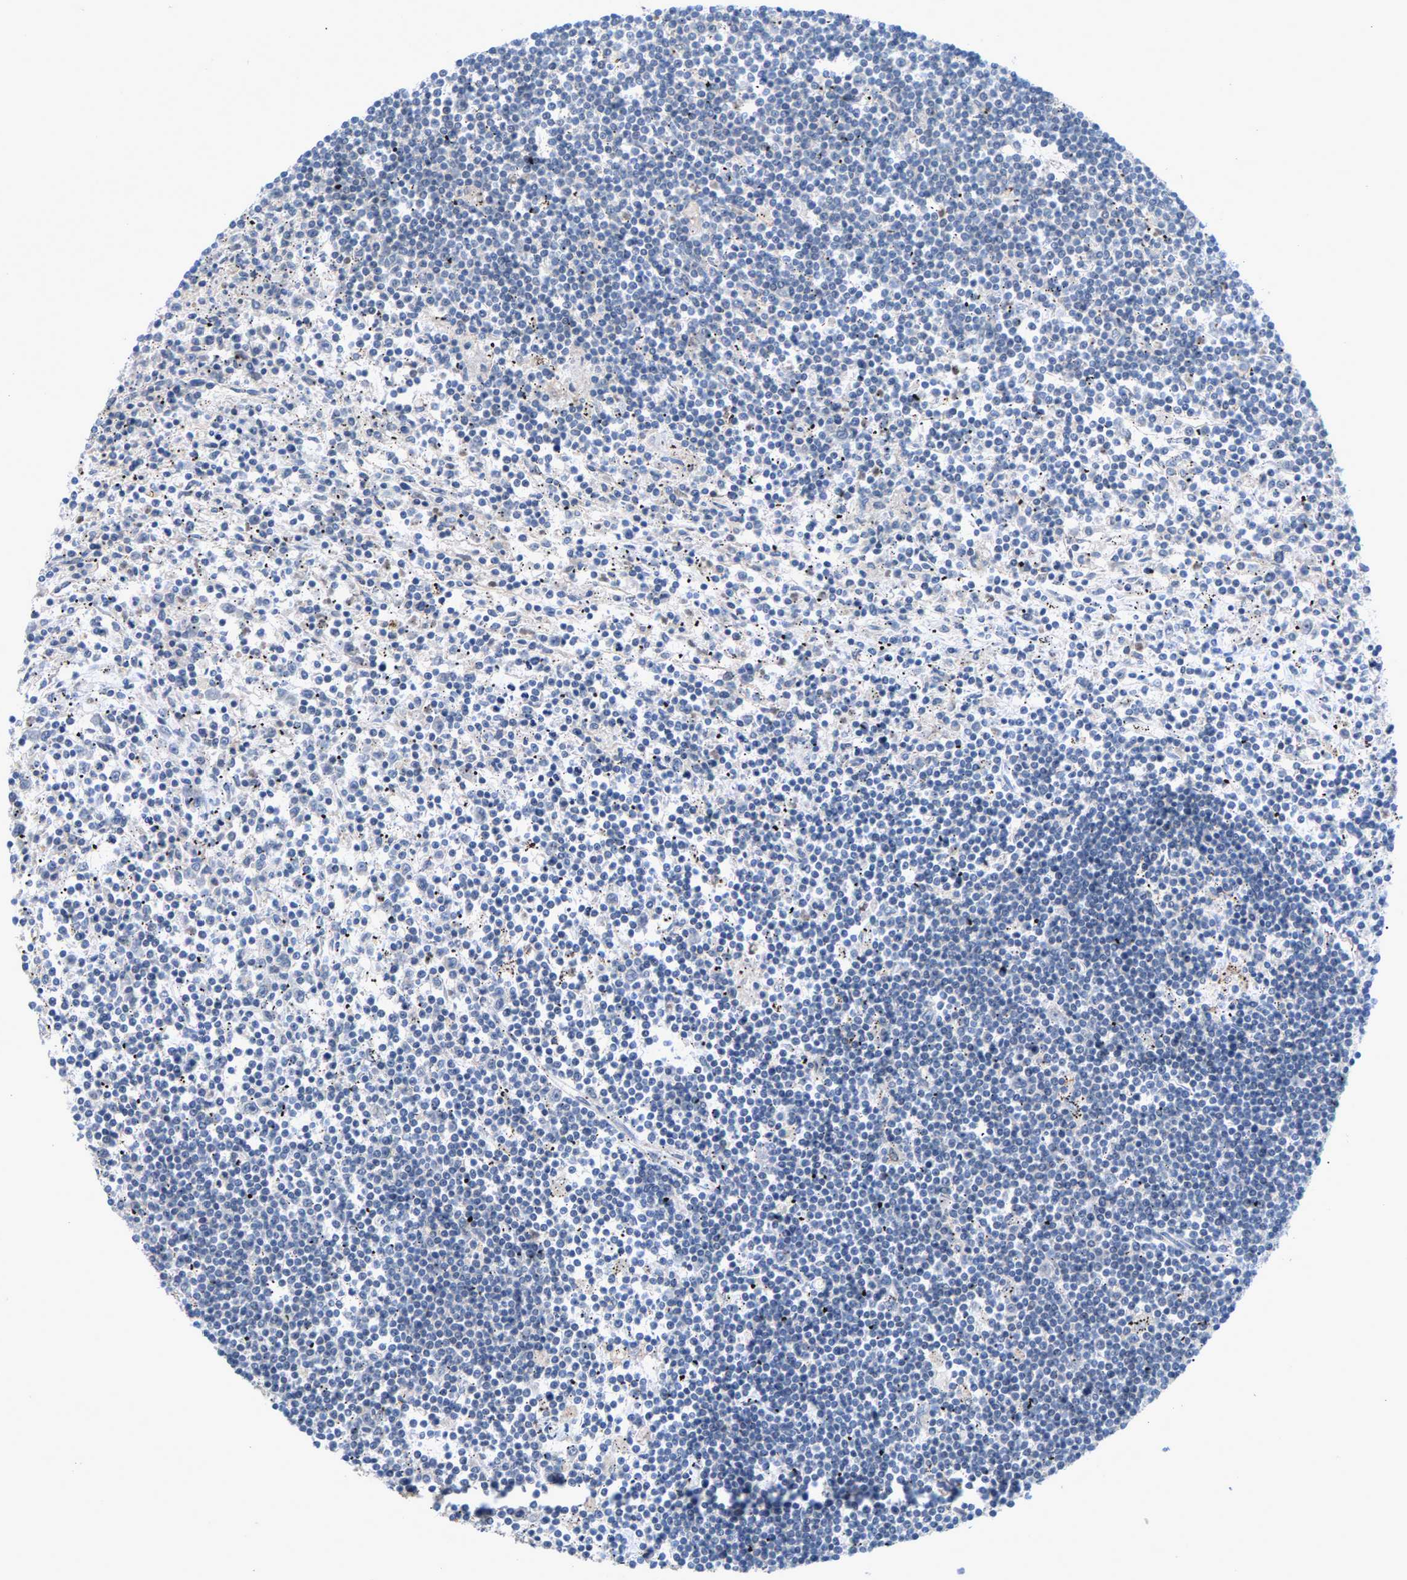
{"staining": {"intensity": "negative", "quantity": "none", "location": "none"}, "tissue": "lymphoma", "cell_type": "Tumor cells", "image_type": "cancer", "snomed": [{"axis": "morphology", "description": "Malignant lymphoma, non-Hodgkin's type, Low grade"}, {"axis": "topography", "description": "Spleen"}], "caption": "The IHC micrograph has no significant positivity in tumor cells of lymphoma tissue.", "gene": "ZPR1", "patient": {"sex": "male", "age": 76}}